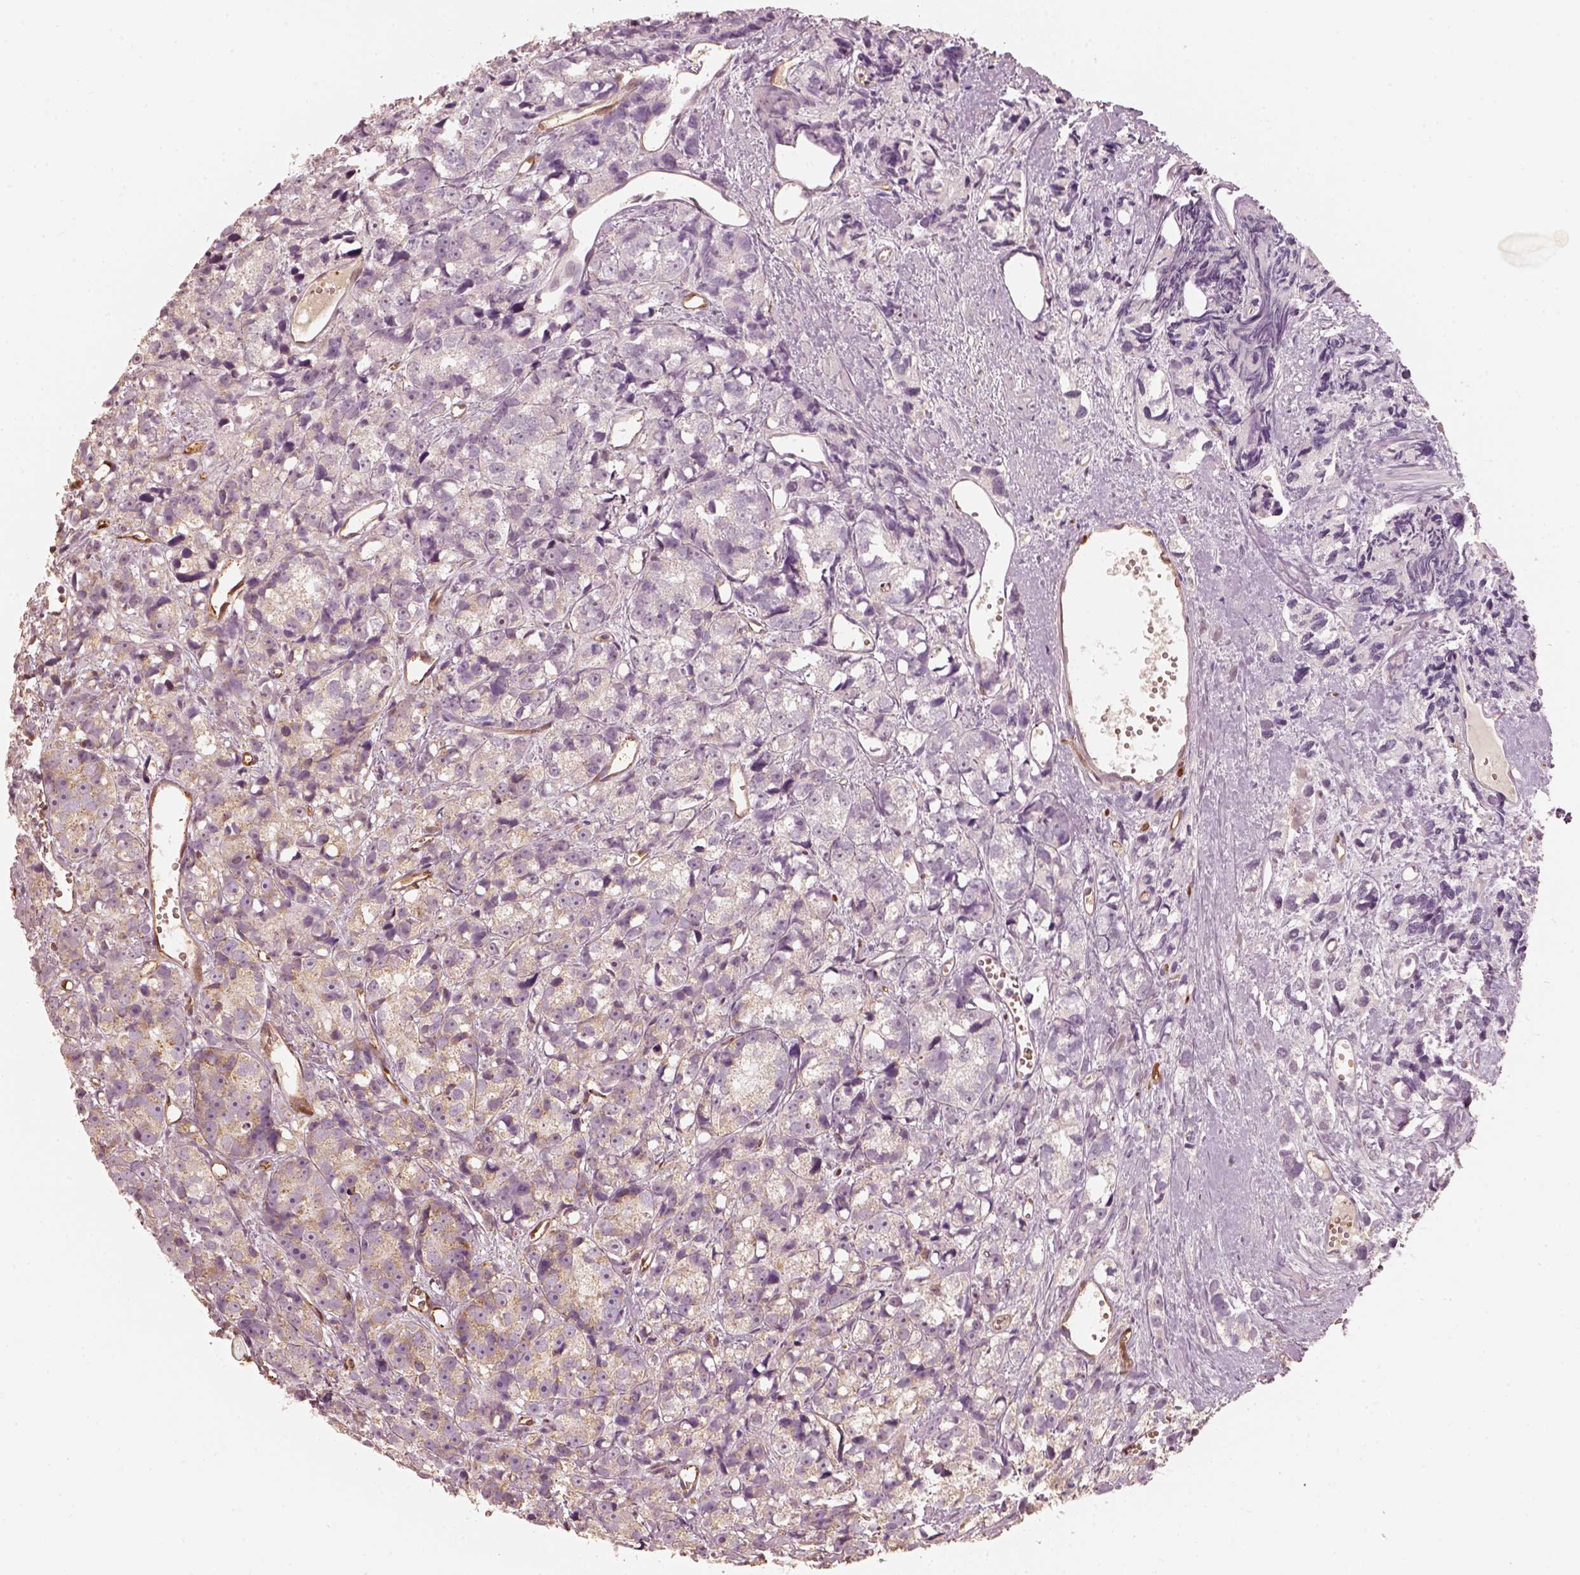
{"staining": {"intensity": "negative", "quantity": "none", "location": "none"}, "tissue": "prostate cancer", "cell_type": "Tumor cells", "image_type": "cancer", "snomed": [{"axis": "morphology", "description": "Adenocarcinoma, High grade"}, {"axis": "topography", "description": "Prostate"}], "caption": "Tumor cells are negative for brown protein staining in prostate cancer.", "gene": "FSCN1", "patient": {"sex": "male", "age": 77}}